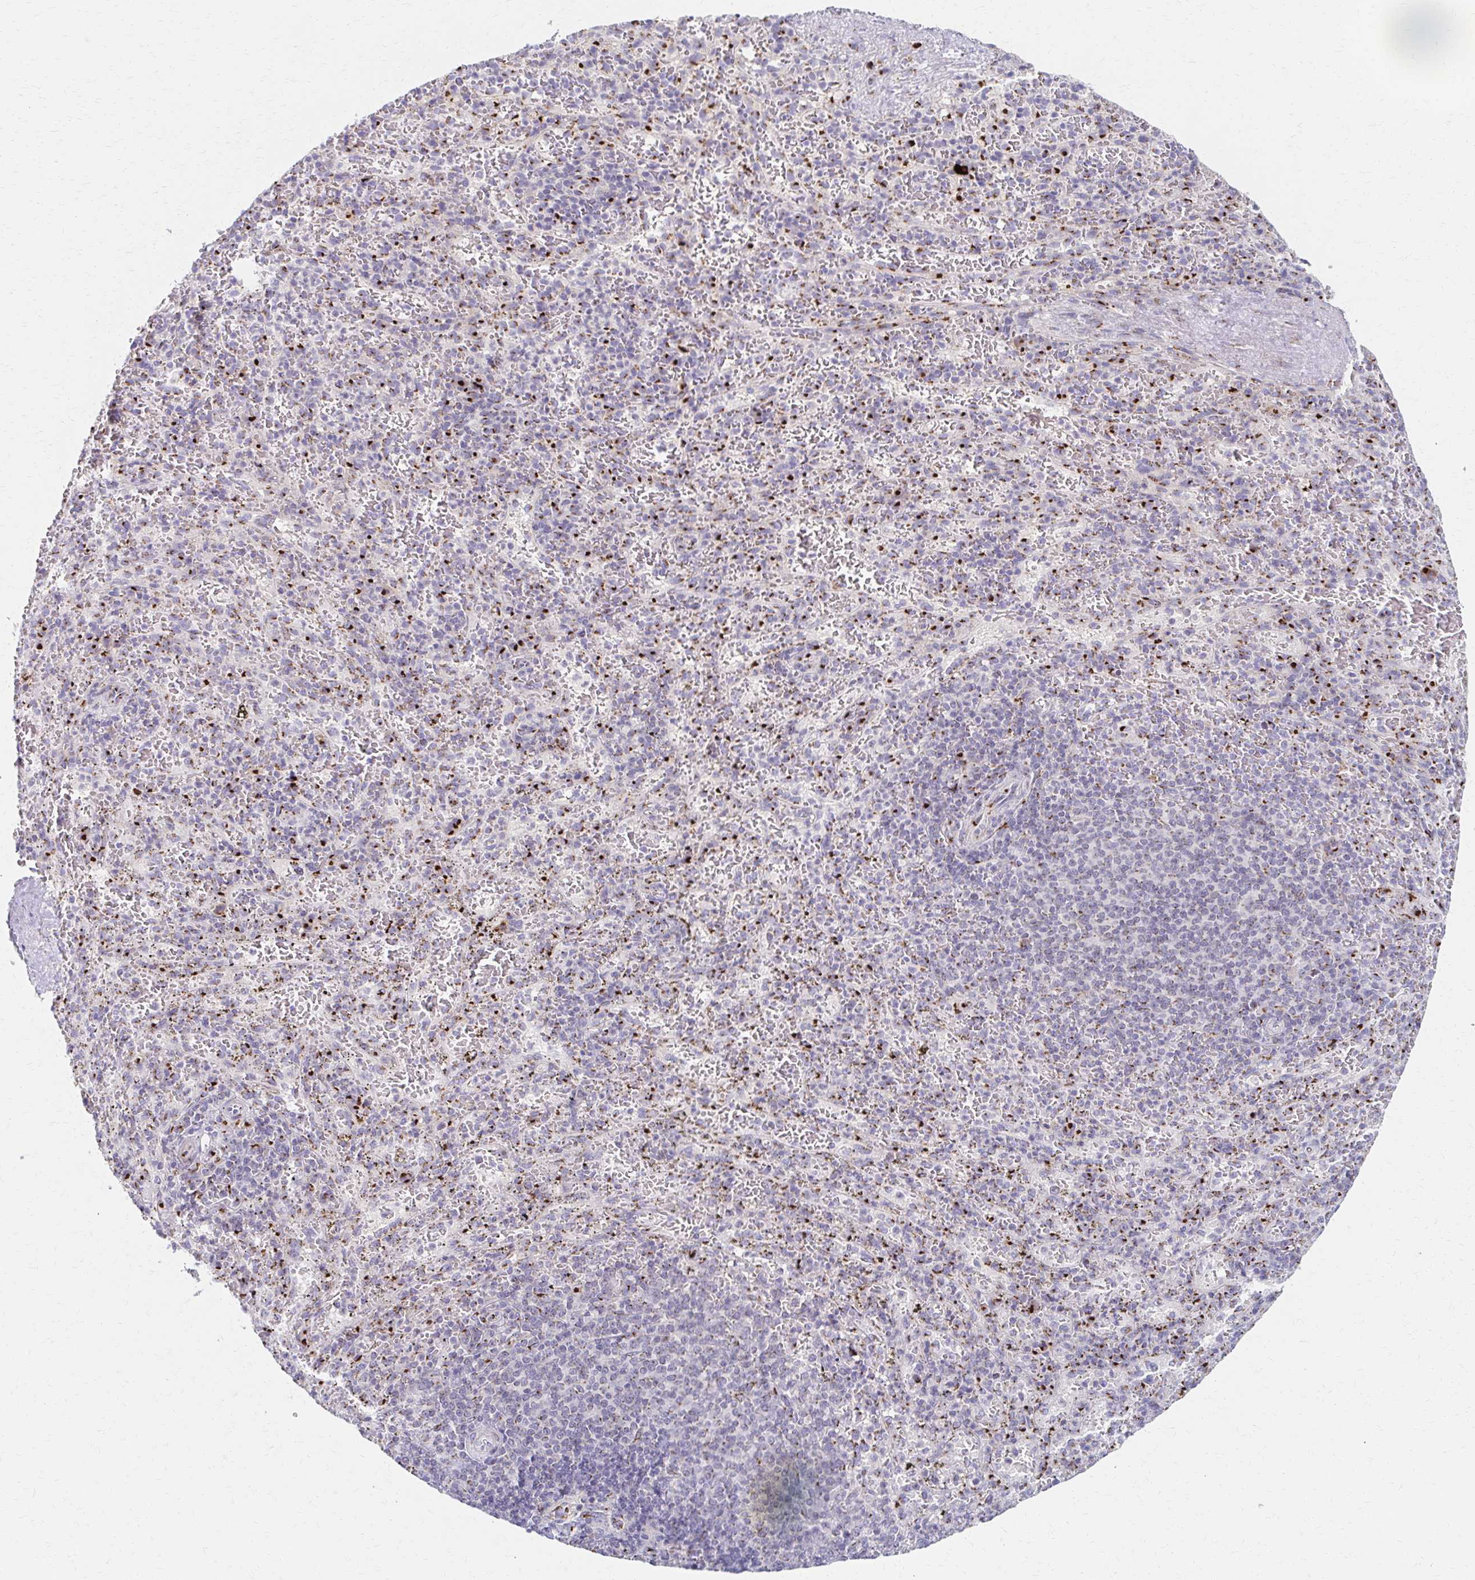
{"staining": {"intensity": "strong", "quantity": "<25%", "location": "cytoplasmic/membranous"}, "tissue": "spleen", "cell_type": "Cells in red pulp", "image_type": "normal", "snomed": [{"axis": "morphology", "description": "Normal tissue, NOS"}, {"axis": "topography", "description": "Spleen"}], "caption": "Cells in red pulp exhibit medium levels of strong cytoplasmic/membranous positivity in about <25% of cells in benign spleen.", "gene": "ENSG00000254692", "patient": {"sex": "male", "age": 57}}